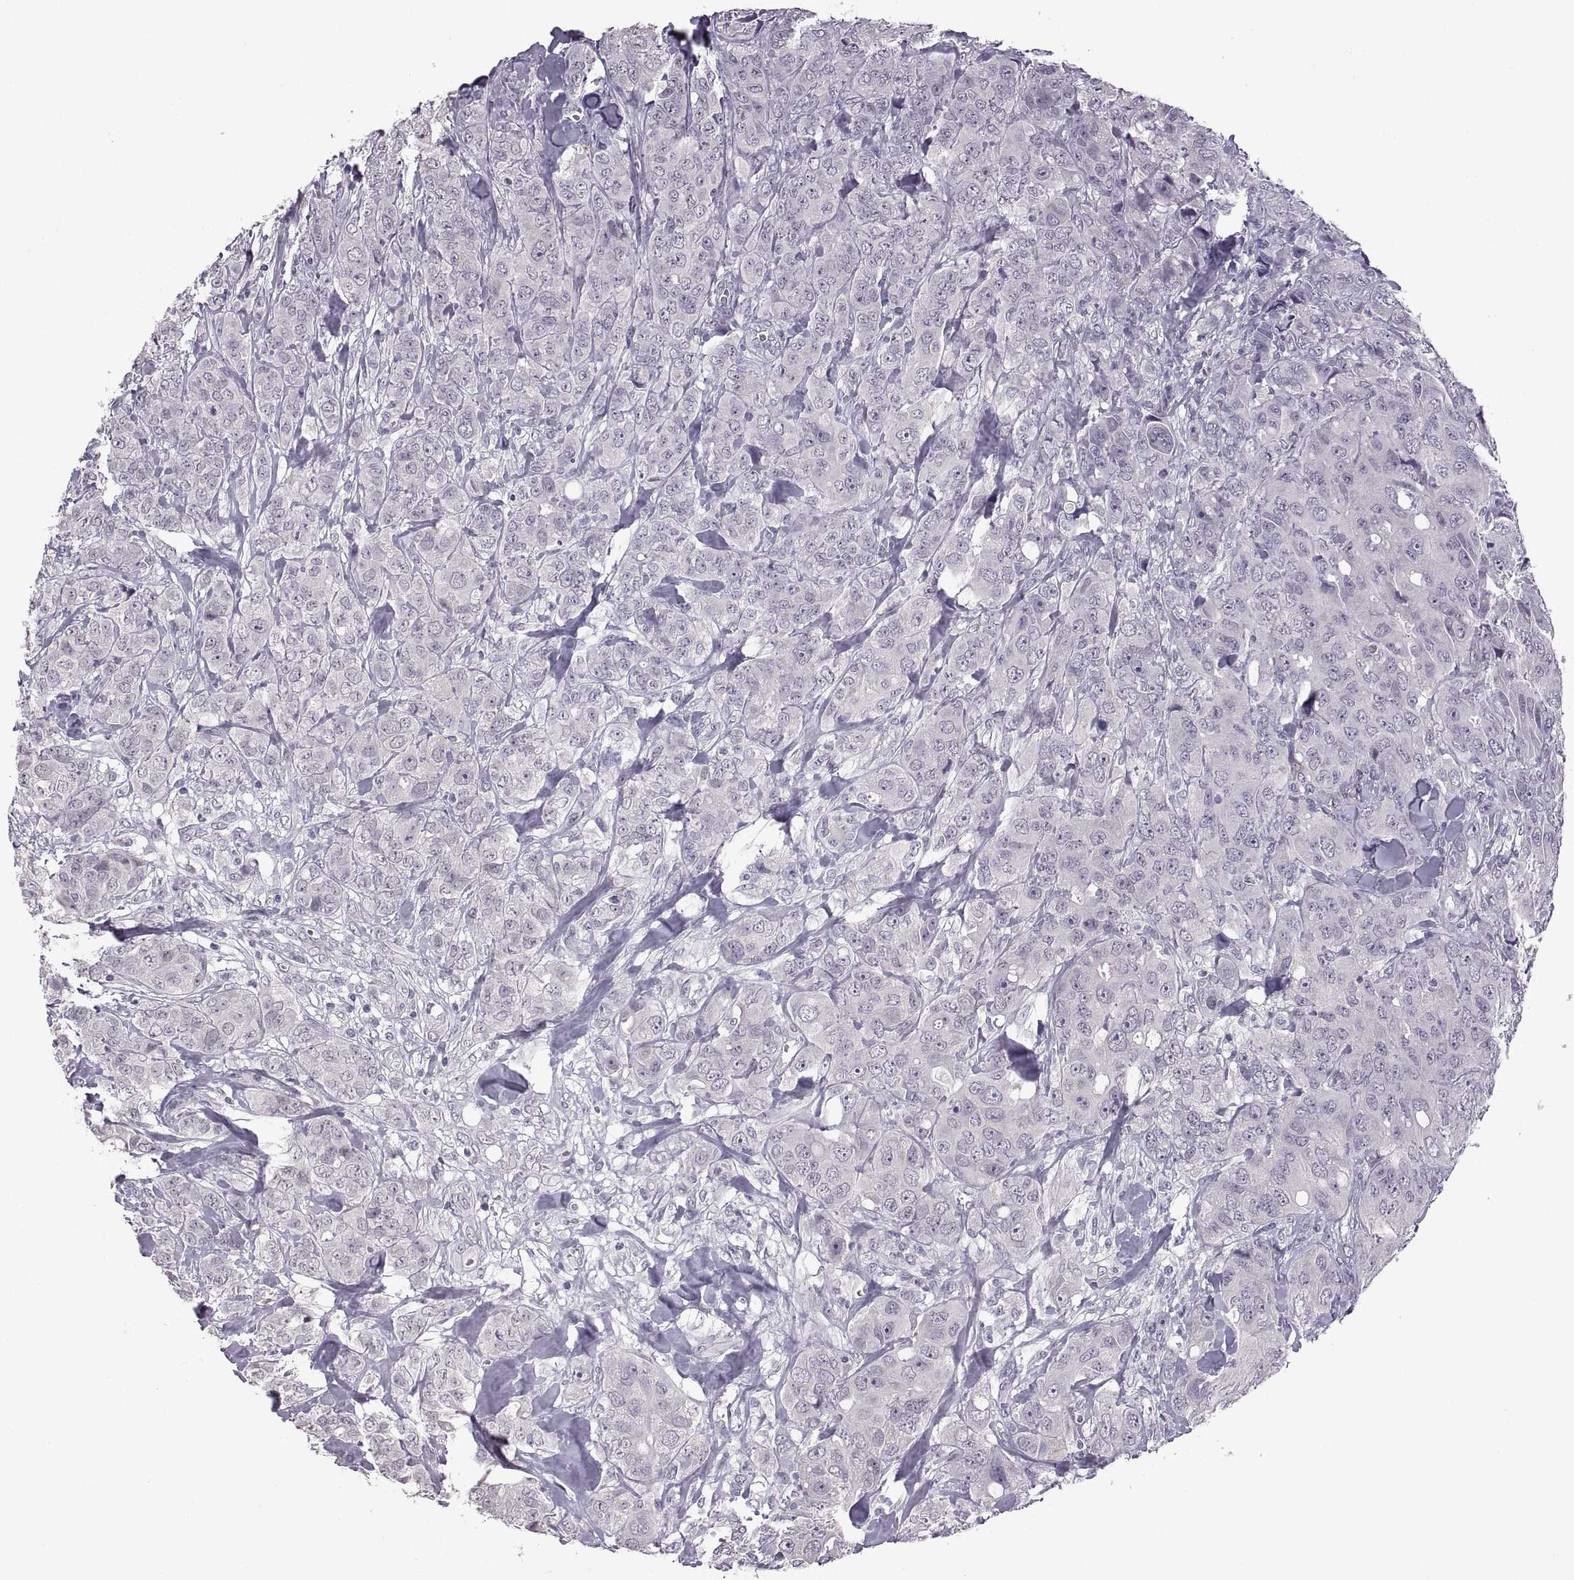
{"staining": {"intensity": "negative", "quantity": "none", "location": "none"}, "tissue": "breast cancer", "cell_type": "Tumor cells", "image_type": "cancer", "snomed": [{"axis": "morphology", "description": "Duct carcinoma"}, {"axis": "topography", "description": "Breast"}], "caption": "IHC of human infiltrating ductal carcinoma (breast) exhibits no expression in tumor cells. Brightfield microscopy of immunohistochemistry (IHC) stained with DAB (3,3'-diaminobenzidine) (brown) and hematoxylin (blue), captured at high magnification.", "gene": "NEK2", "patient": {"sex": "female", "age": 43}}